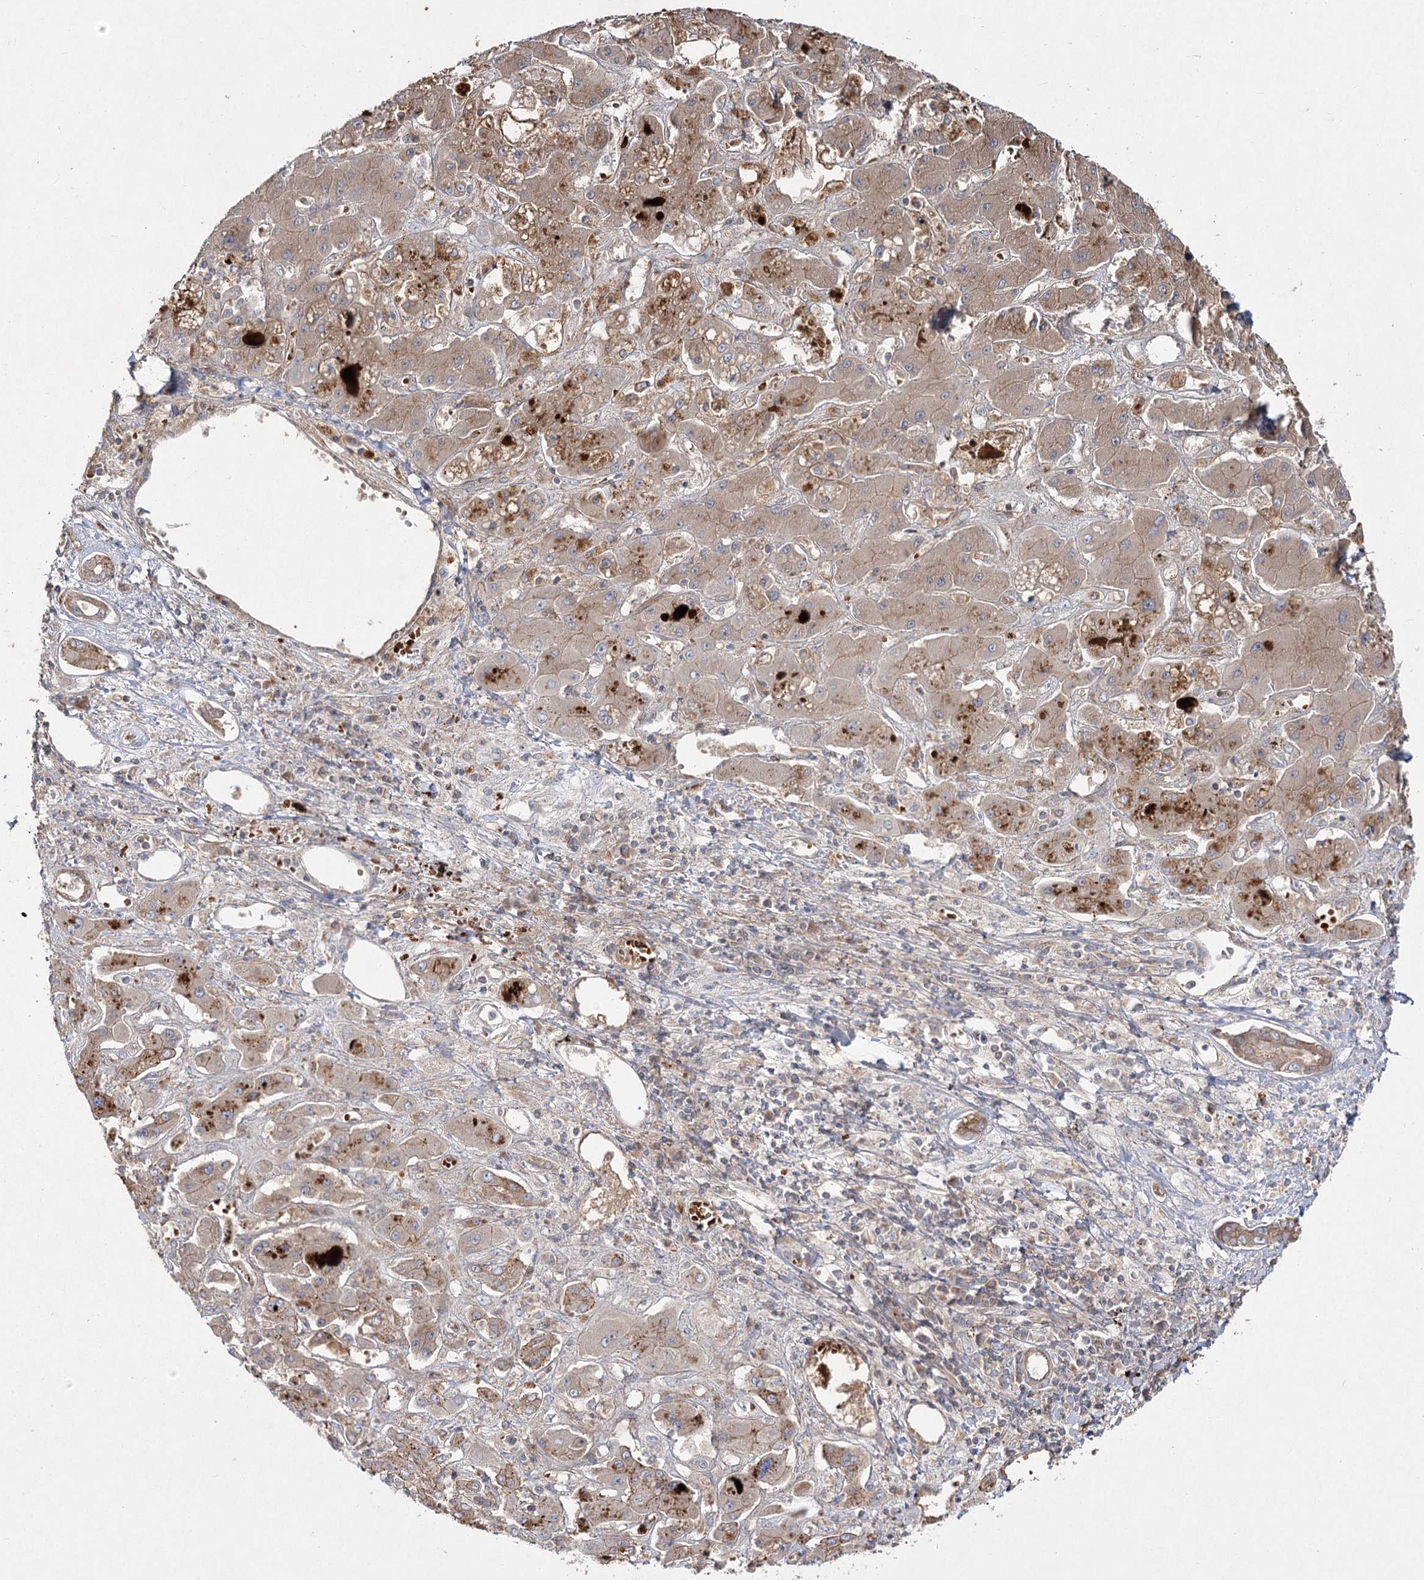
{"staining": {"intensity": "moderate", "quantity": ">75%", "location": "cytoplasmic/membranous"}, "tissue": "liver cancer", "cell_type": "Tumor cells", "image_type": "cancer", "snomed": [{"axis": "morphology", "description": "Cholangiocarcinoma"}, {"axis": "topography", "description": "Liver"}], "caption": "This is an image of IHC staining of cholangiocarcinoma (liver), which shows moderate staining in the cytoplasmic/membranous of tumor cells.", "gene": "KIAA0825", "patient": {"sex": "male", "age": 67}}